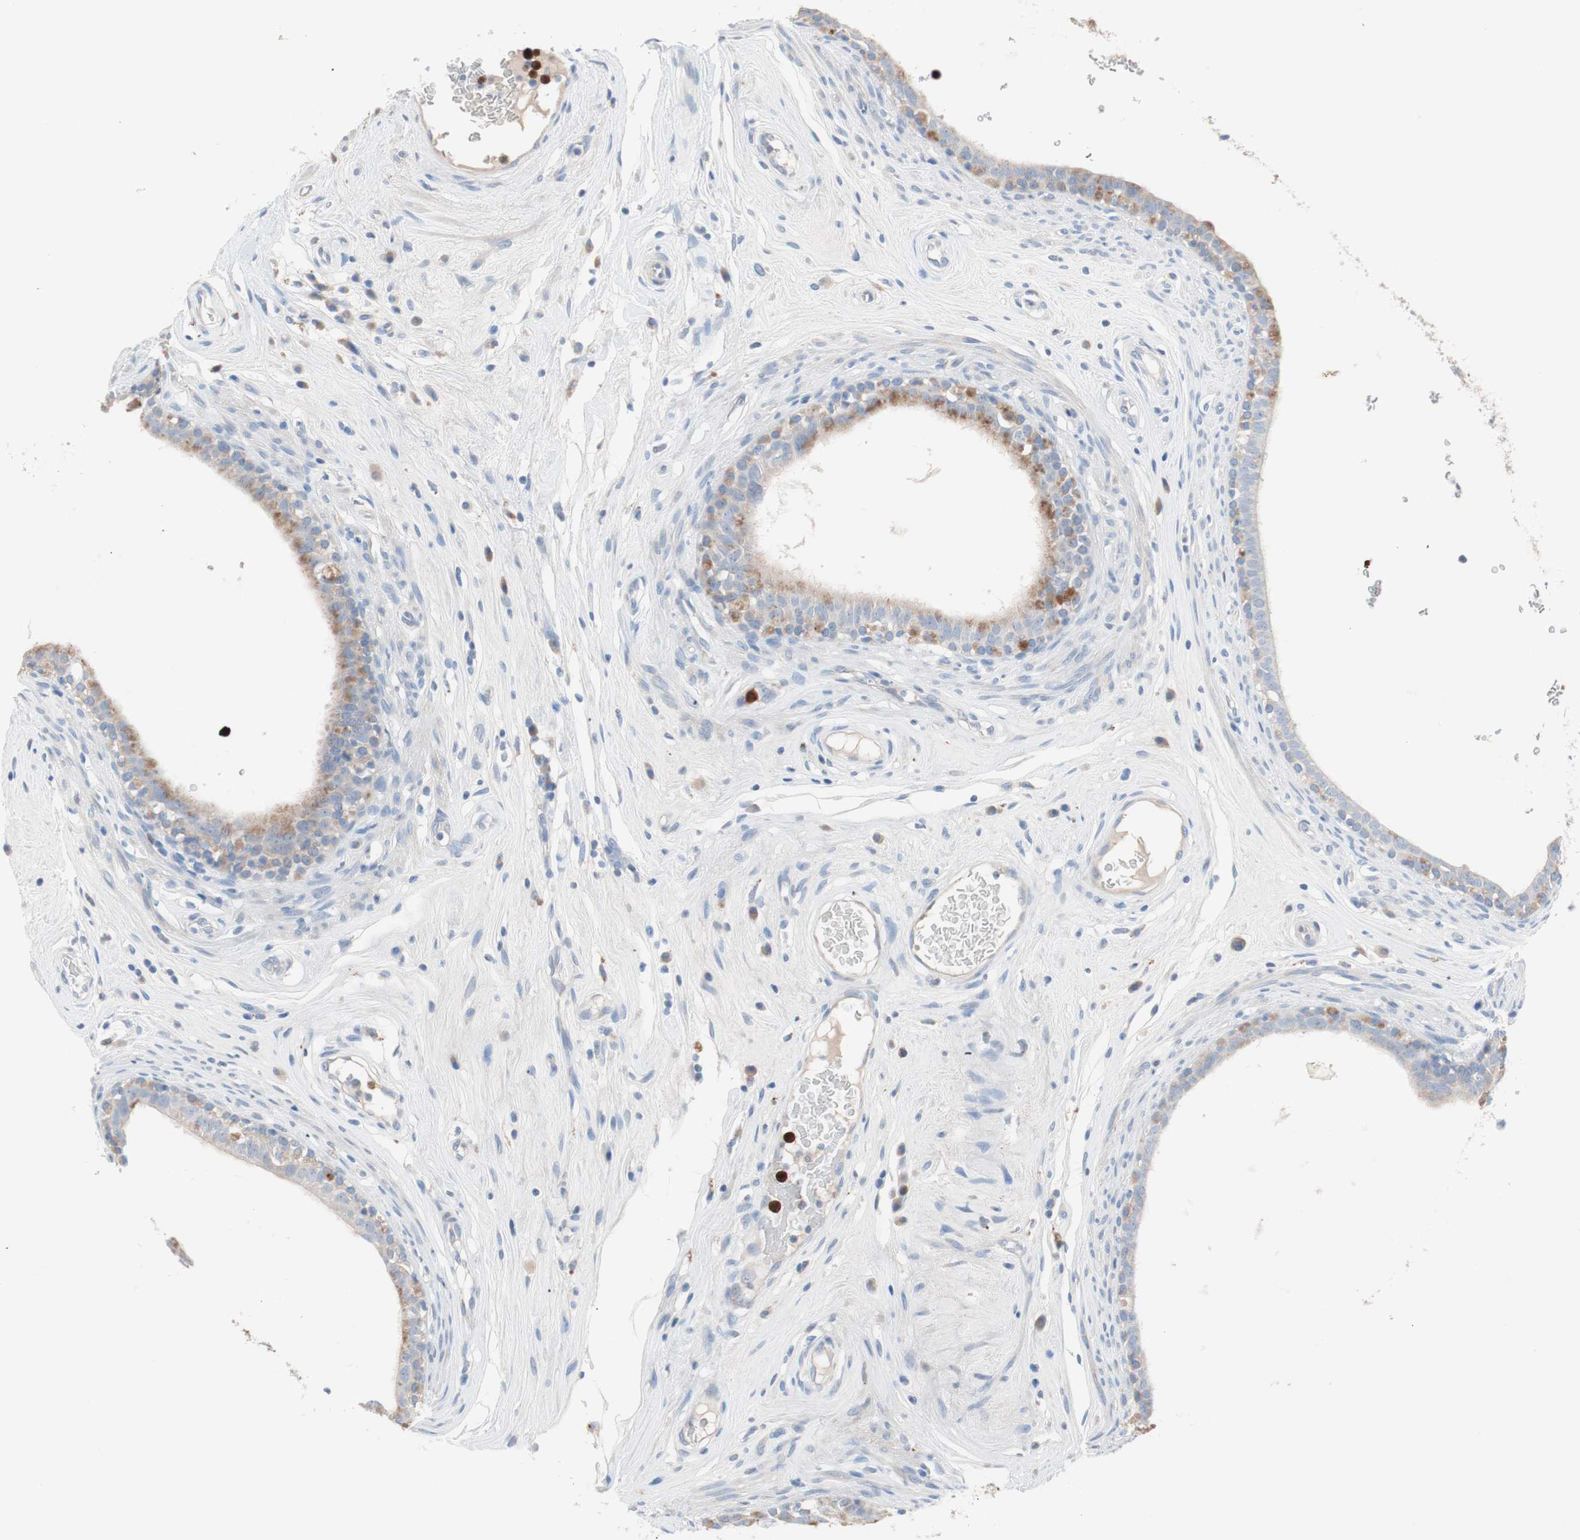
{"staining": {"intensity": "weak", "quantity": ">75%", "location": "cytoplasmic/membranous"}, "tissue": "epididymis", "cell_type": "Glandular cells", "image_type": "normal", "snomed": [{"axis": "morphology", "description": "Normal tissue, NOS"}, {"axis": "morphology", "description": "Inflammation, NOS"}, {"axis": "topography", "description": "Epididymis"}], "caption": "Glandular cells reveal weak cytoplasmic/membranous positivity in approximately >75% of cells in normal epididymis.", "gene": "CLEC4D", "patient": {"sex": "male", "age": 84}}